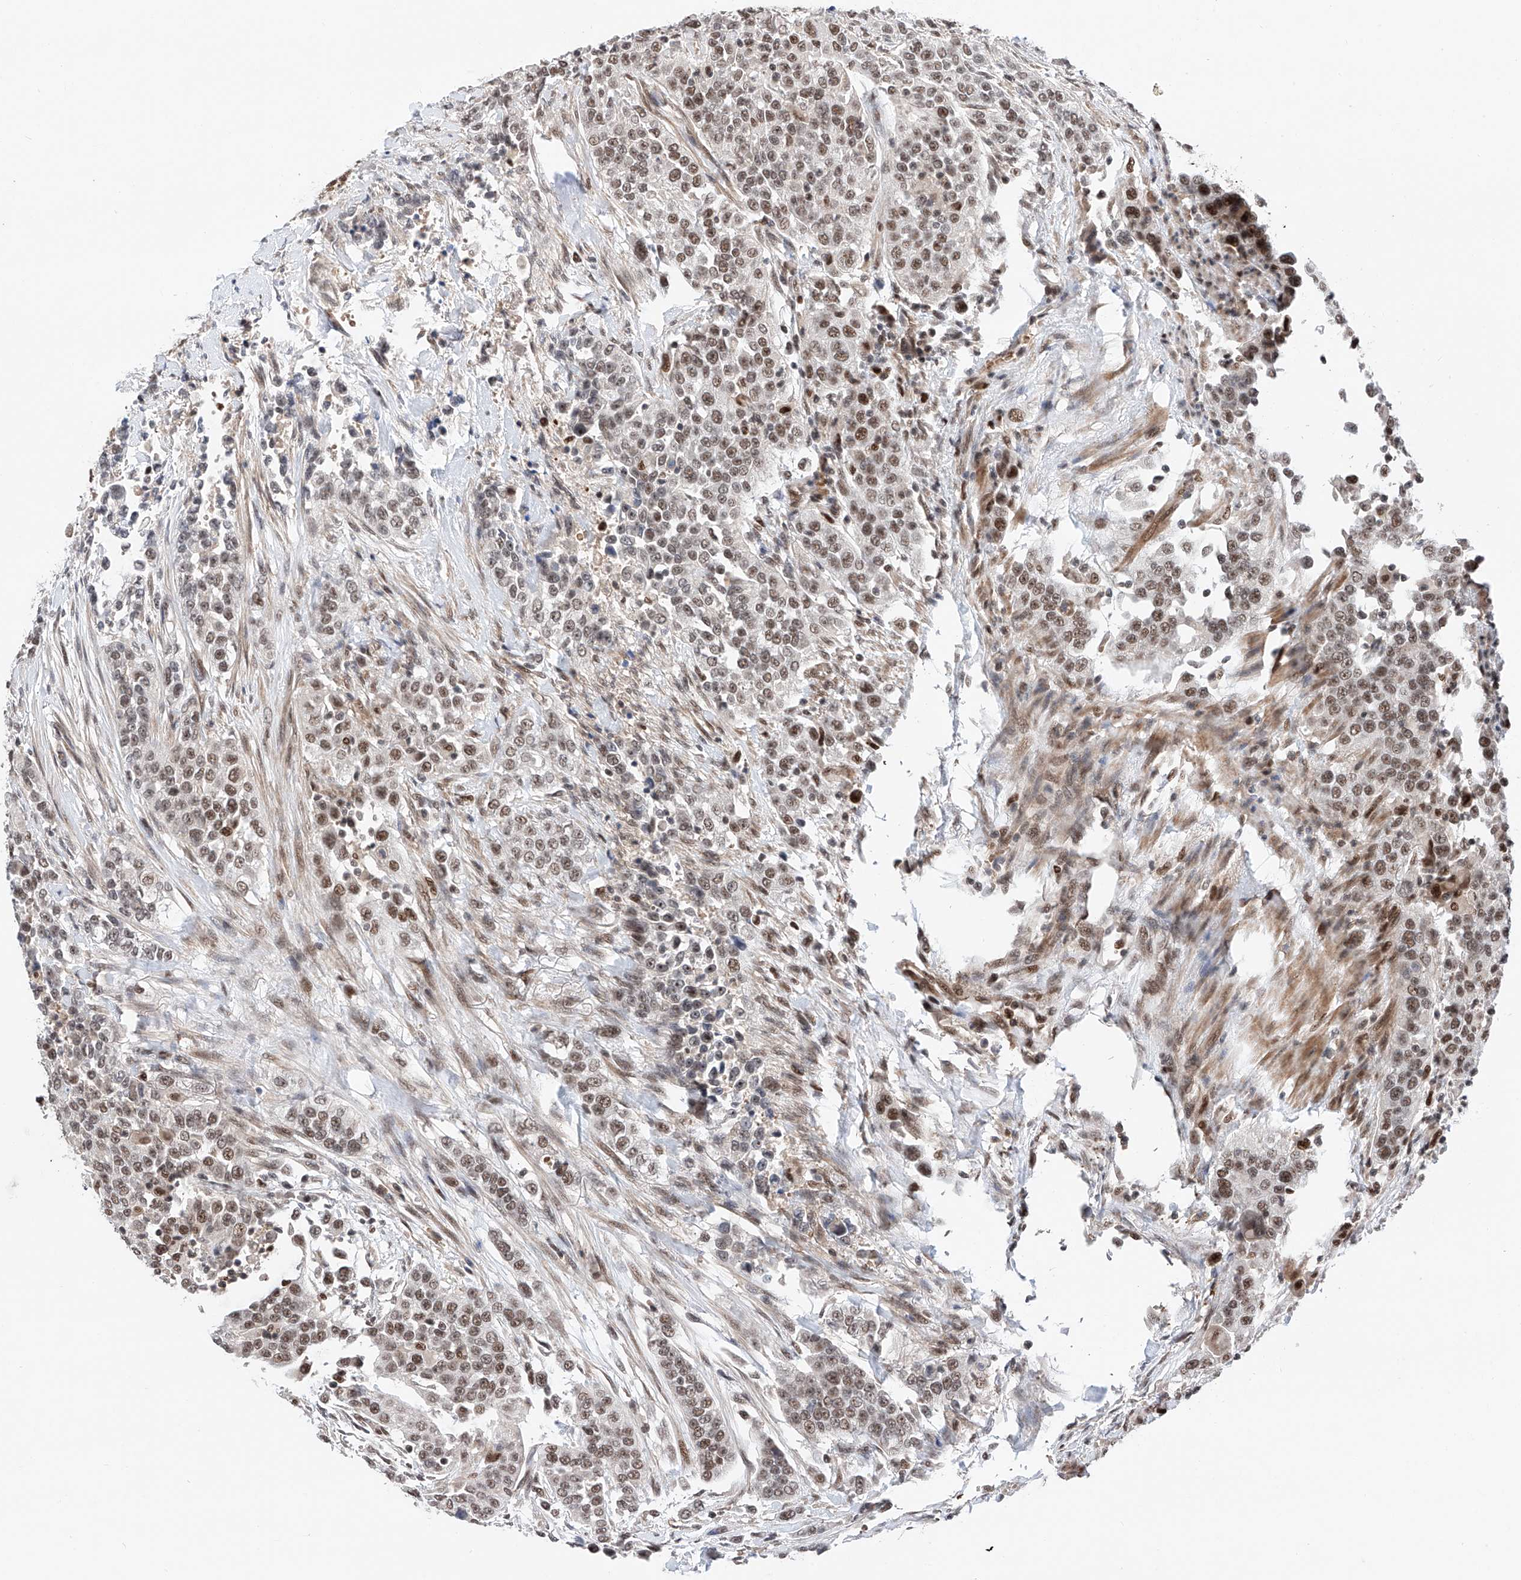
{"staining": {"intensity": "moderate", "quantity": ">75%", "location": "nuclear"}, "tissue": "urothelial cancer", "cell_type": "Tumor cells", "image_type": "cancer", "snomed": [{"axis": "morphology", "description": "Urothelial carcinoma, High grade"}, {"axis": "topography", "description": "Urinary bladder"}], "caption": "Immunohistochemical staining of human urothelial cancer reveals moderate nuclear protein positivity in about >75% of tumor cells.", "gene": "SNRNP200", "patient": {"sex": "female", "age": 80}}